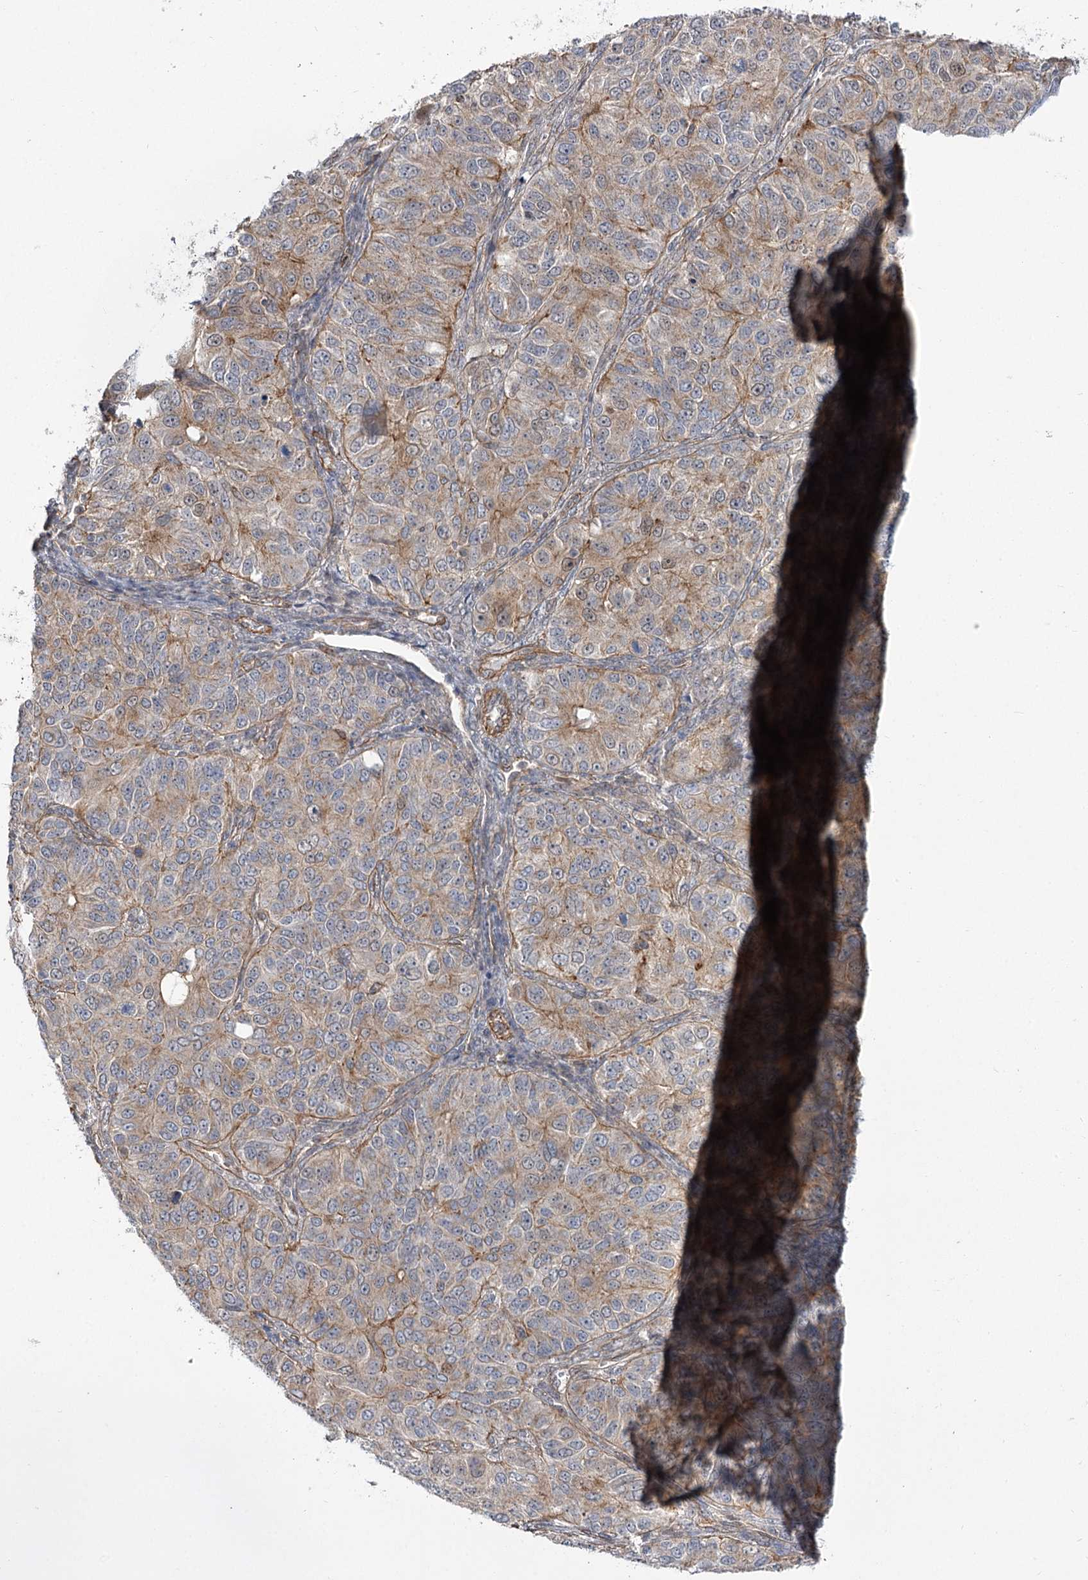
{"staining": {"intensity": "weak", "quantity": "25%-75%", "location": "cytoplasmic/membranous"}, "tissue": "ovarian cancer", "cell_type": "Tumor cells", "image_type": "cancer", "snomed": [{"axis": "morphology", "description": "Carcinoma, endometroid"}, {"axis": "topography", "description": "Ovary"}], "caption": "Immunohistochemical staining of endometroid carcinoma (ovarian) shows low levels of weak cytoplasmic/membranous protein staining in approximately 25%-75% of tumor cells. (IHC, brightfield microscopy, high magnification).", "gene": "SH3BP5L", "patient": {"sex": "female", "age": 51}}